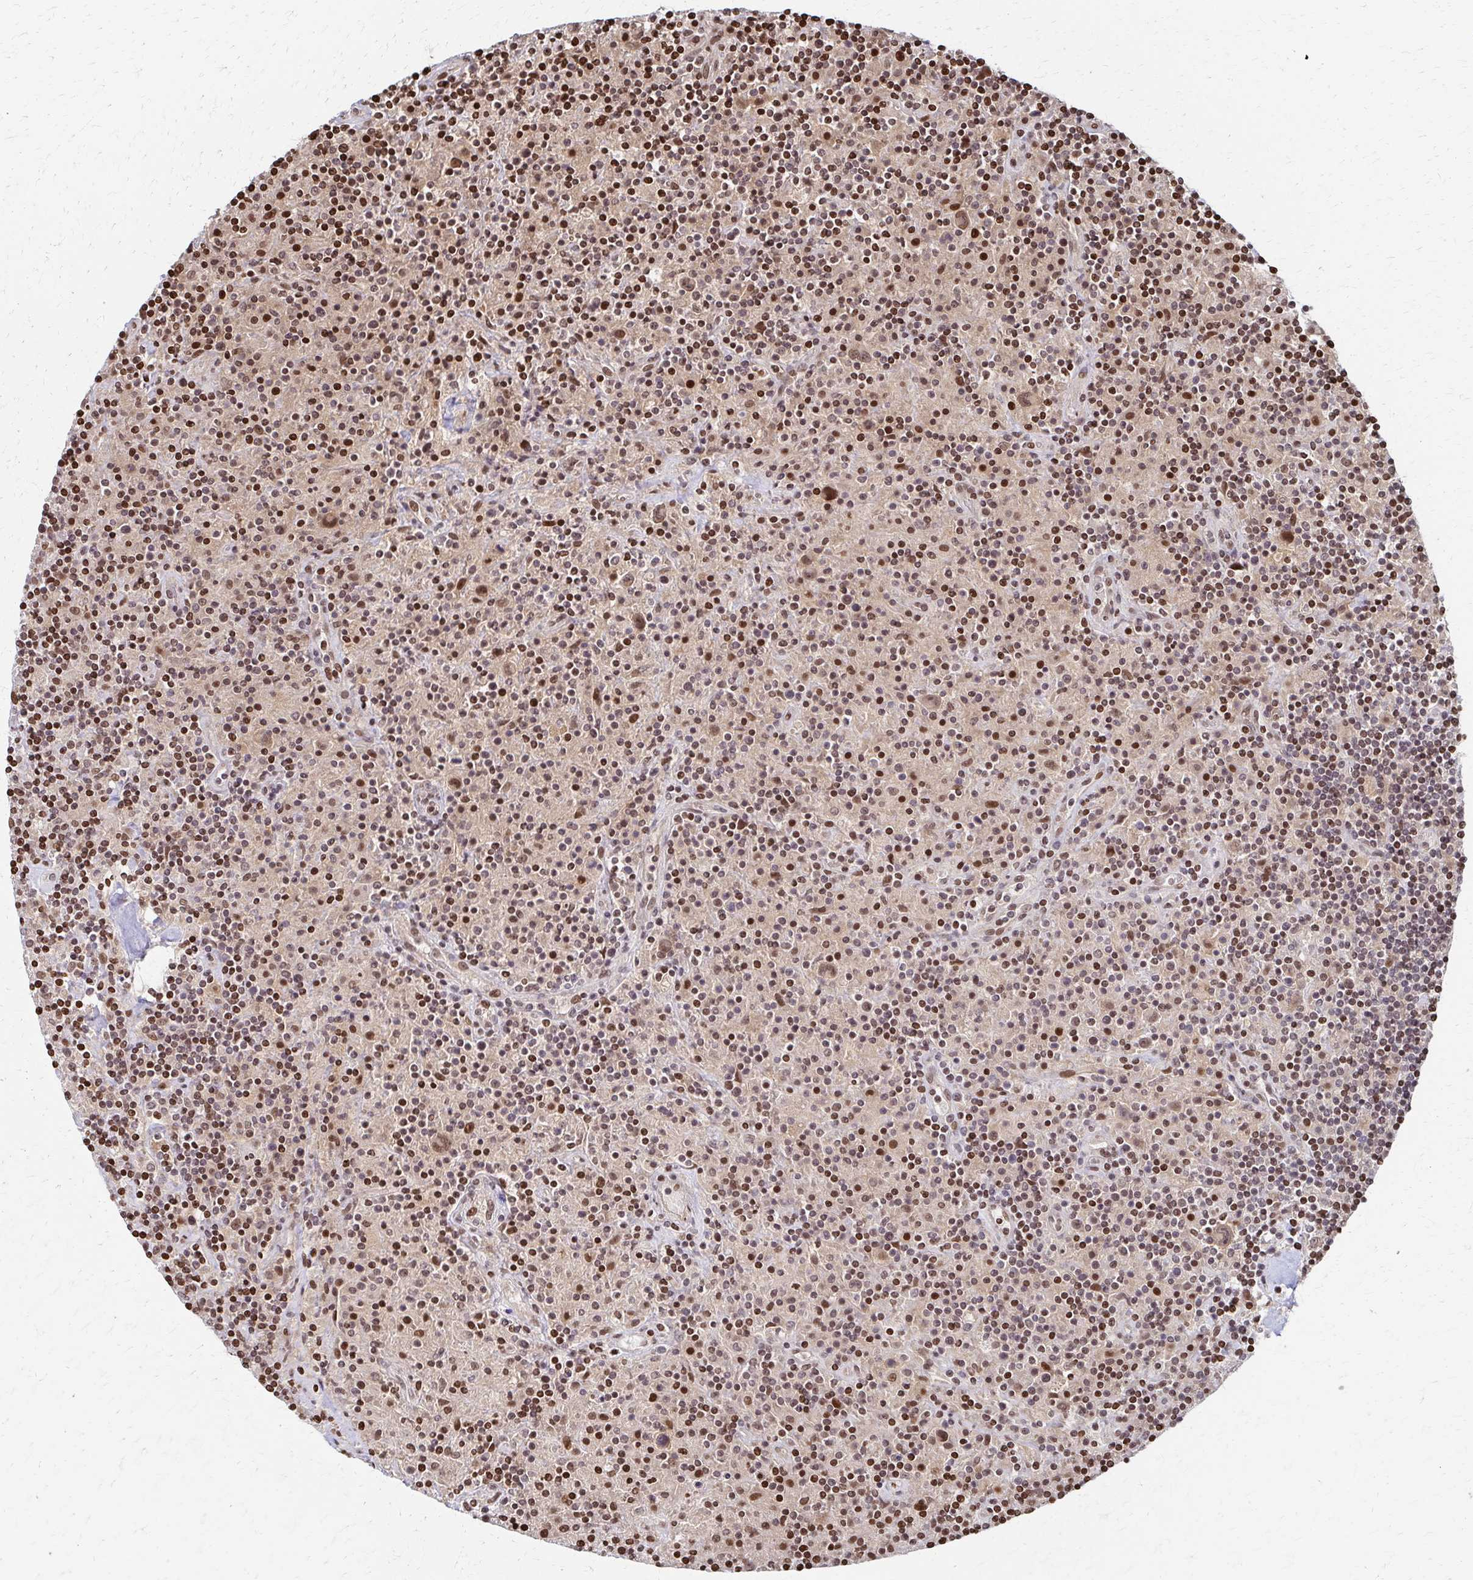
{"staining": {"intensity": "weak", "quantity": ">75%", "location": "nuclear"}, "tissue": "lymphoma", "cell_type": "Tumor cells", "image_type": "cancer", "snomed": [{"axis": "morphology", "description": "Hodgkin's disease, NOS"}, {"axis": "topography", "description": "Lymph node"}], "caption": "Protein expression analysis of lymphoma shows weak nuclear staining in approximately >75% of tumor cells. The protein is stained brown, and the nuclei are stained in blue (DAB (3,3'-diaminobenzidine) IHC with brightfield microscopy, high magnification).", "gene": "PSMD7", "patient": {"sex": "male", "age": 70}}